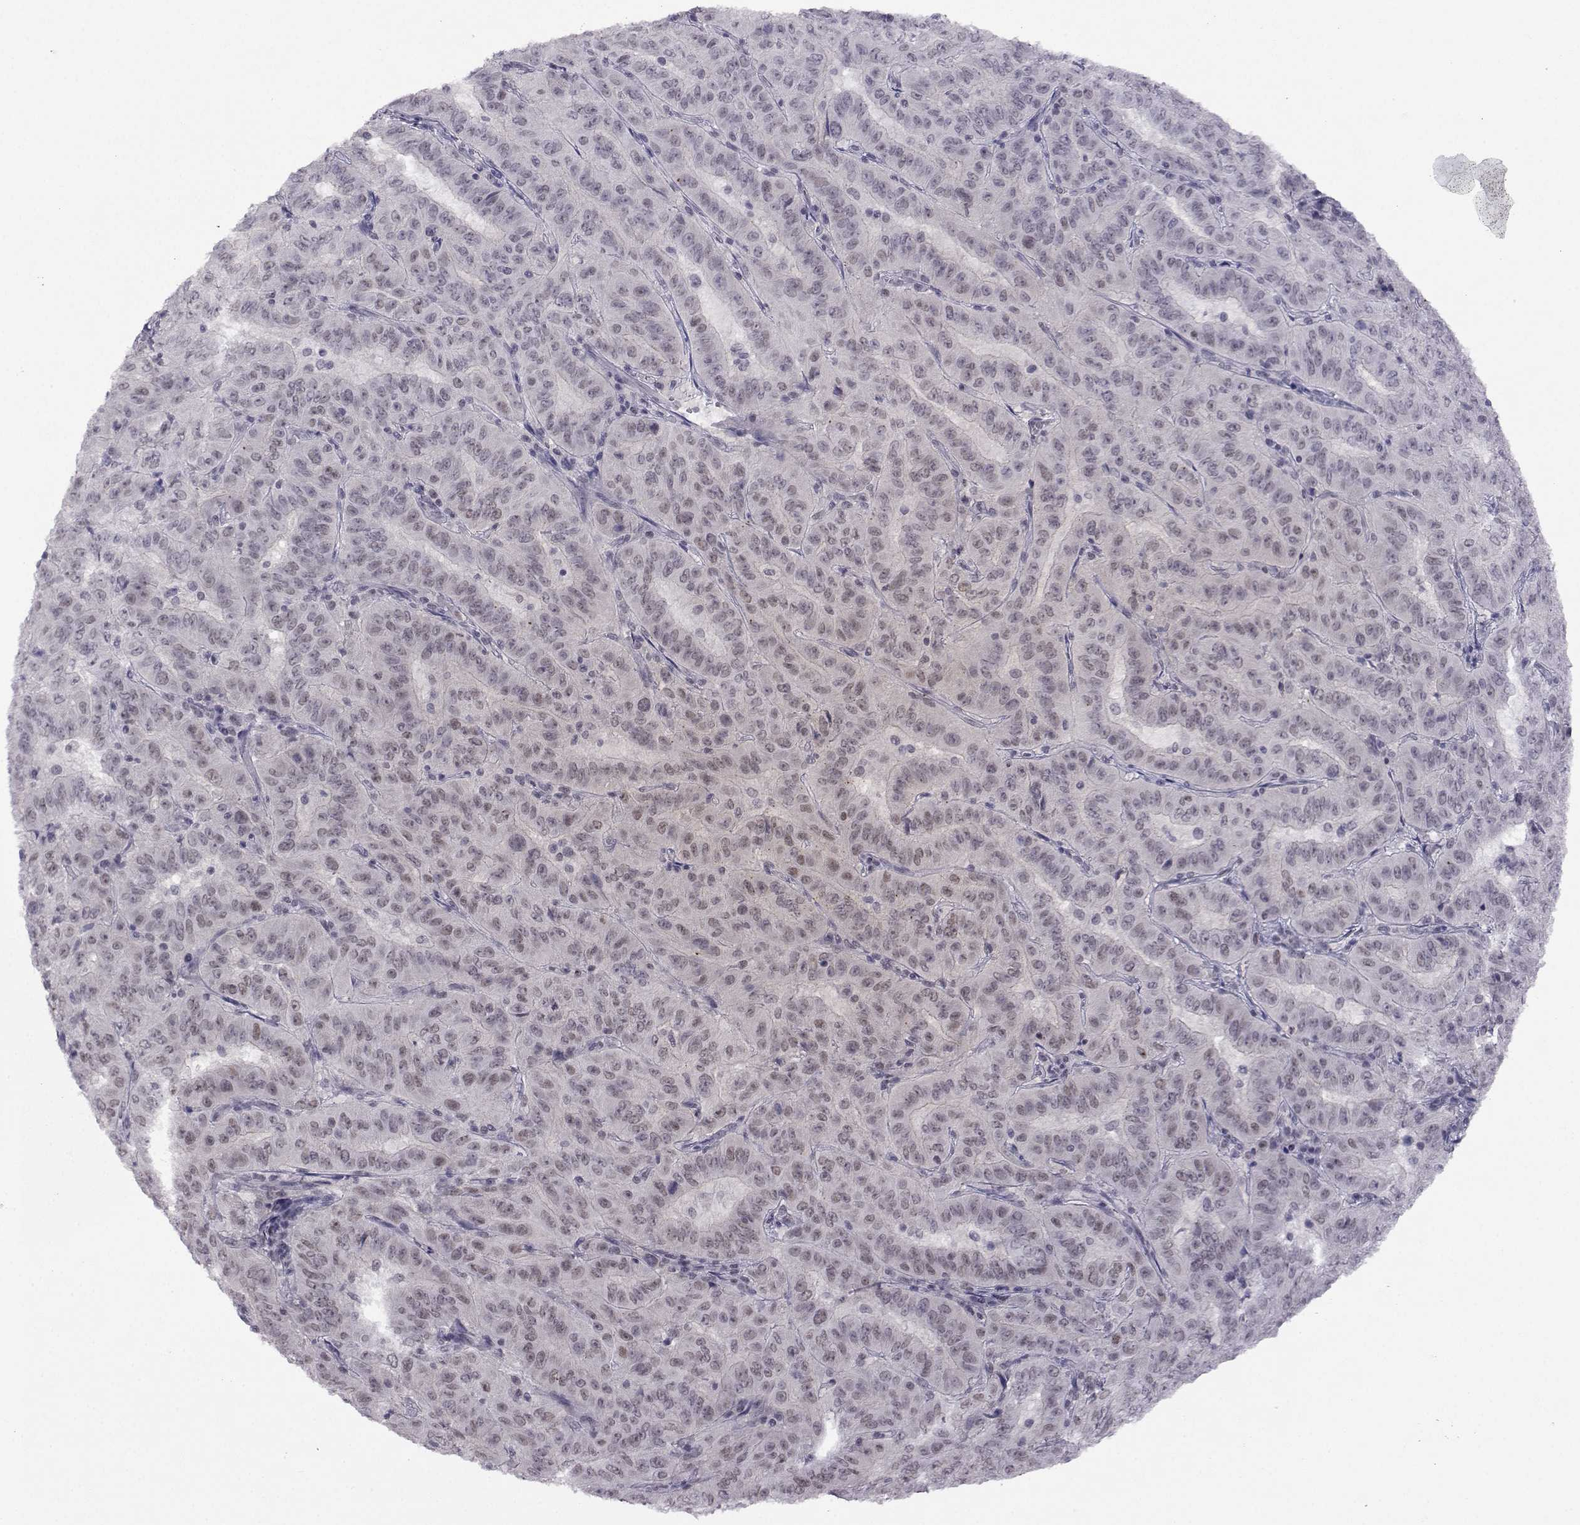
{"staining": {"intensity": "weak", "quantity": "25%-75%", "location": "nuclear"}, "tissue": "pancreatic cancer", "cell_type": "Tumor cells", "image_type": "cancer", "snomed": [{"axis": "morphology", "description": "Adenocarcinoma, NOS"}, {"axis": "topography", "description": "Pancreas"}], "caption": "Protein staining shows weak nuclear positivity in about 25%-75% of tumor cells in pancreatic cancer (adenocarcinoma). (DAB IHC, brown staining for protein, blue staining for nuclei).", "gene": "MED26", "patient": {"sex": "male", "age": 63}}